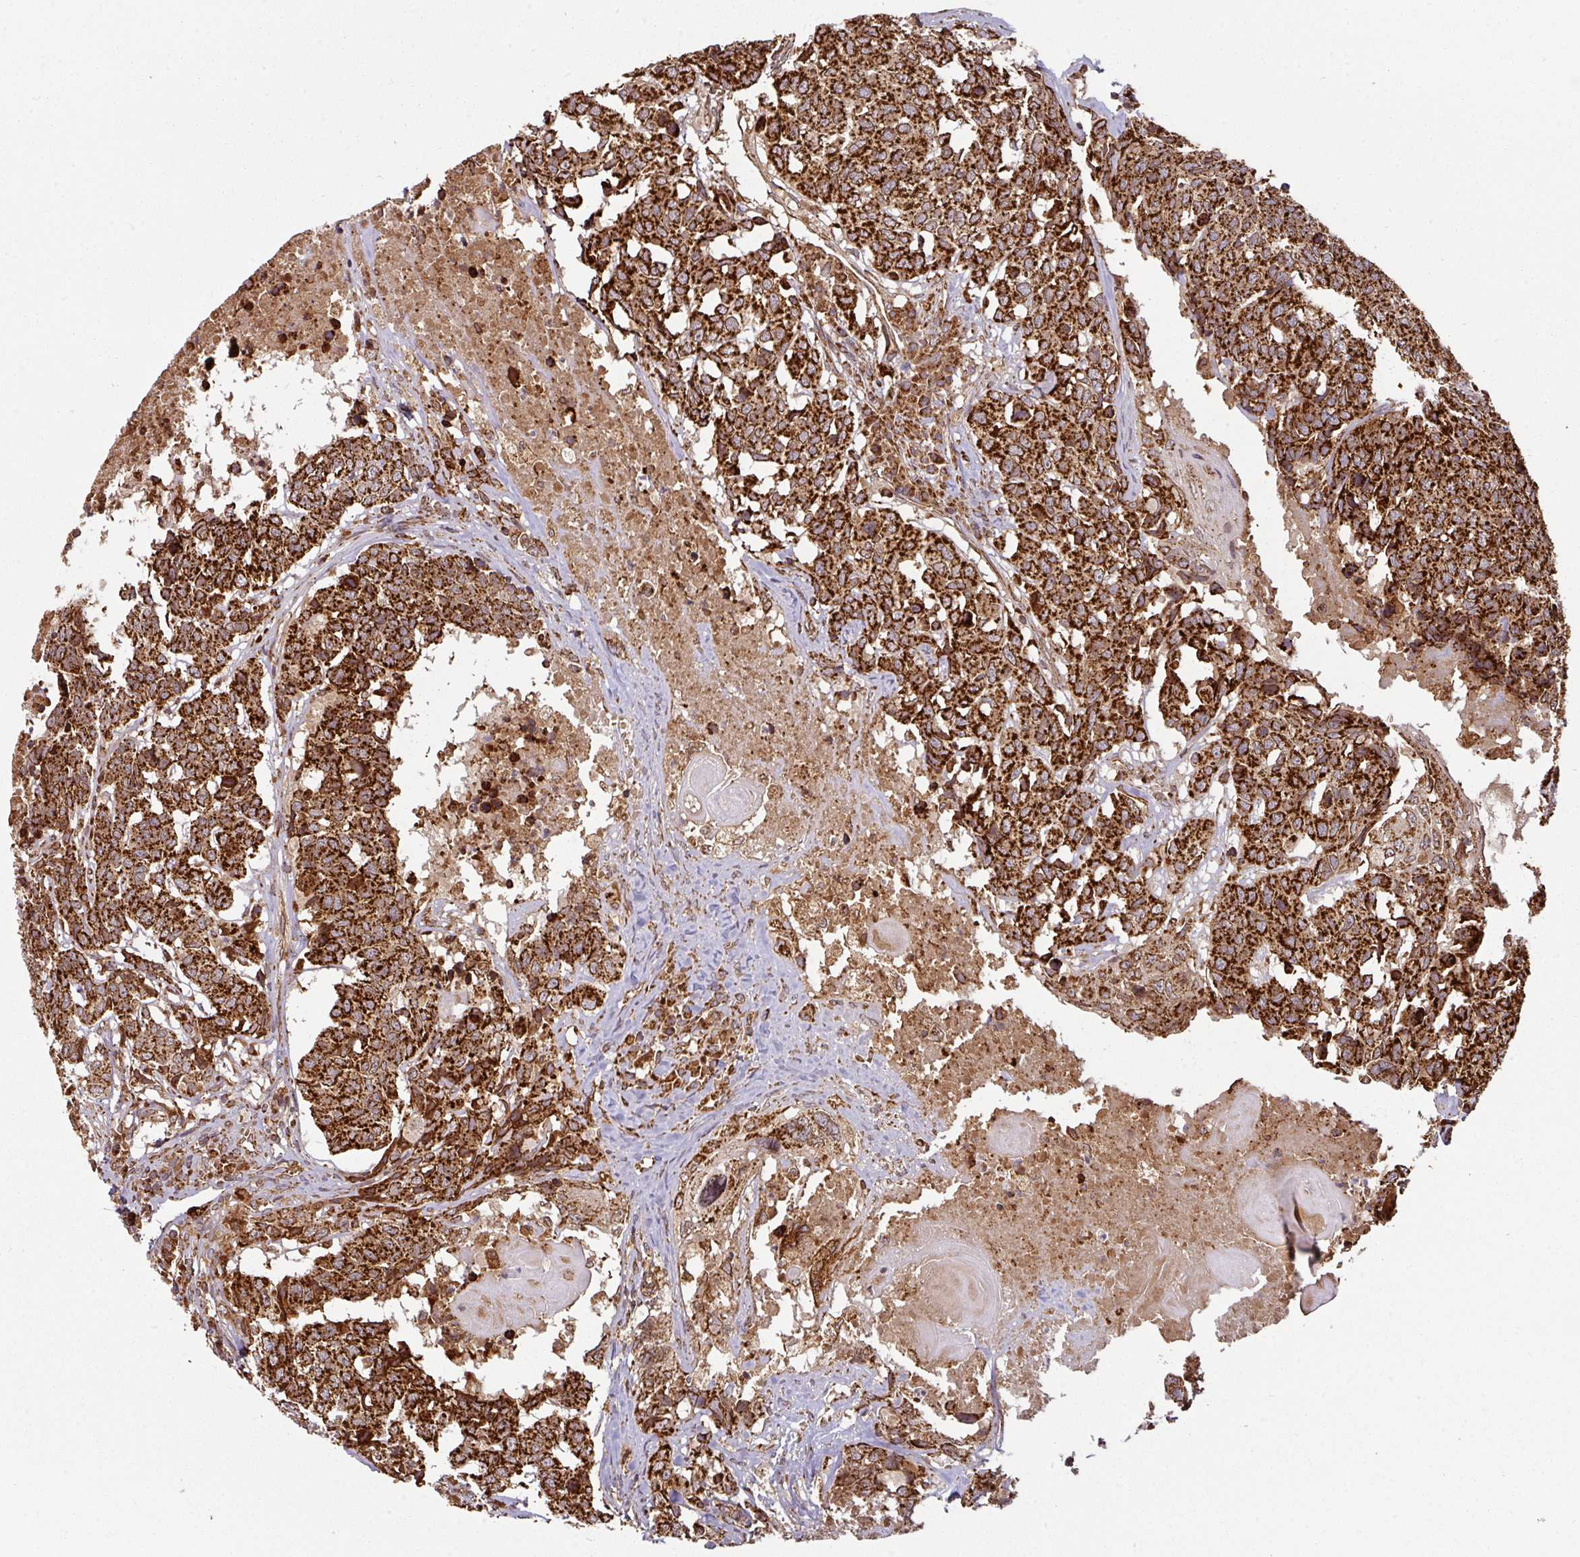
{"staining": {"intensity": "strong", "quantity": ">75%", "location": "cytoplasmic/membranous"}, "tissue": "head and neck cancer", "cell_type": "Tumor cells", "image_type": "cancer", "snomed": [{"axis": "morphology", "description": "Squamous cell carcinoma, NOS"}, {"axis": "topography", "description": "Head-Neck"}], "caption": "An image of human head and neck squamous cell carcinoma stained for a protein demonstrates strong cytoplasmic/membranous brown staining in tumor cells.", "gene": "TRAP1", "patient": {"sex": "male", "age": 66}}